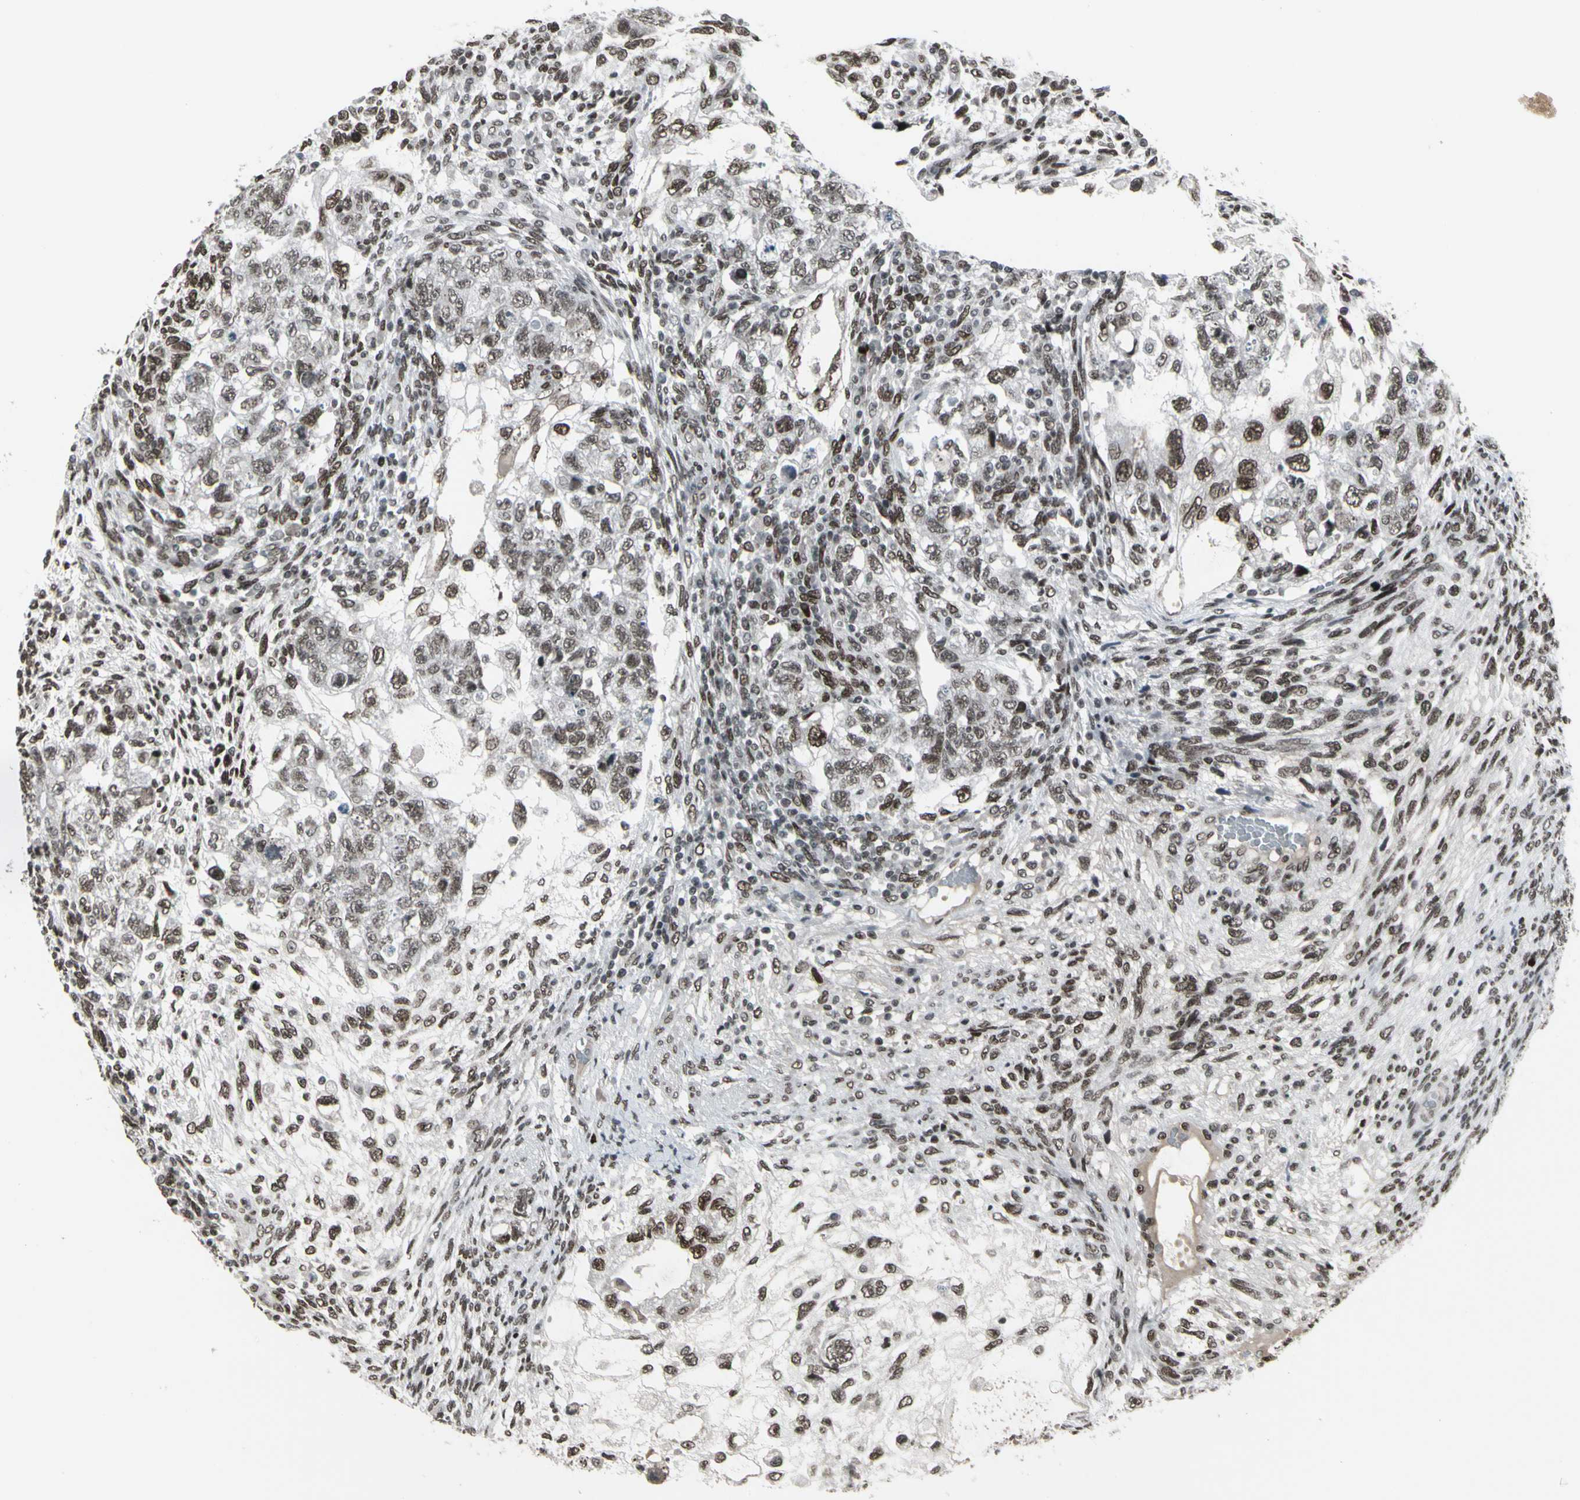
{"staining": {"intensity": "moderate", "quantity": ">75%", "location": "nuclear"}, "tissue": "testis cancer", "cell_type": "Tumor cells", "image_type": "cancer", "snomed": [{"axis": "morphology", "description": "Normal tissue, NOS"}, {"axis": "morphology", "description": "Carcinoma, Embryonal, NOS"}, {"axis": "topography", "description": "Testis"}], "caption": "High-power microscopy captured an IHC image of embryonal carcinoma (testis), revealing moderate nuclear positivity in approximately >75% of tumor cells. (DAB (3,3'-diaminobenzidine) IHC with brightfield microscopy, high magnification).", "gene": "HMG20A", "patient": {"sex": "male", "age": 36}}